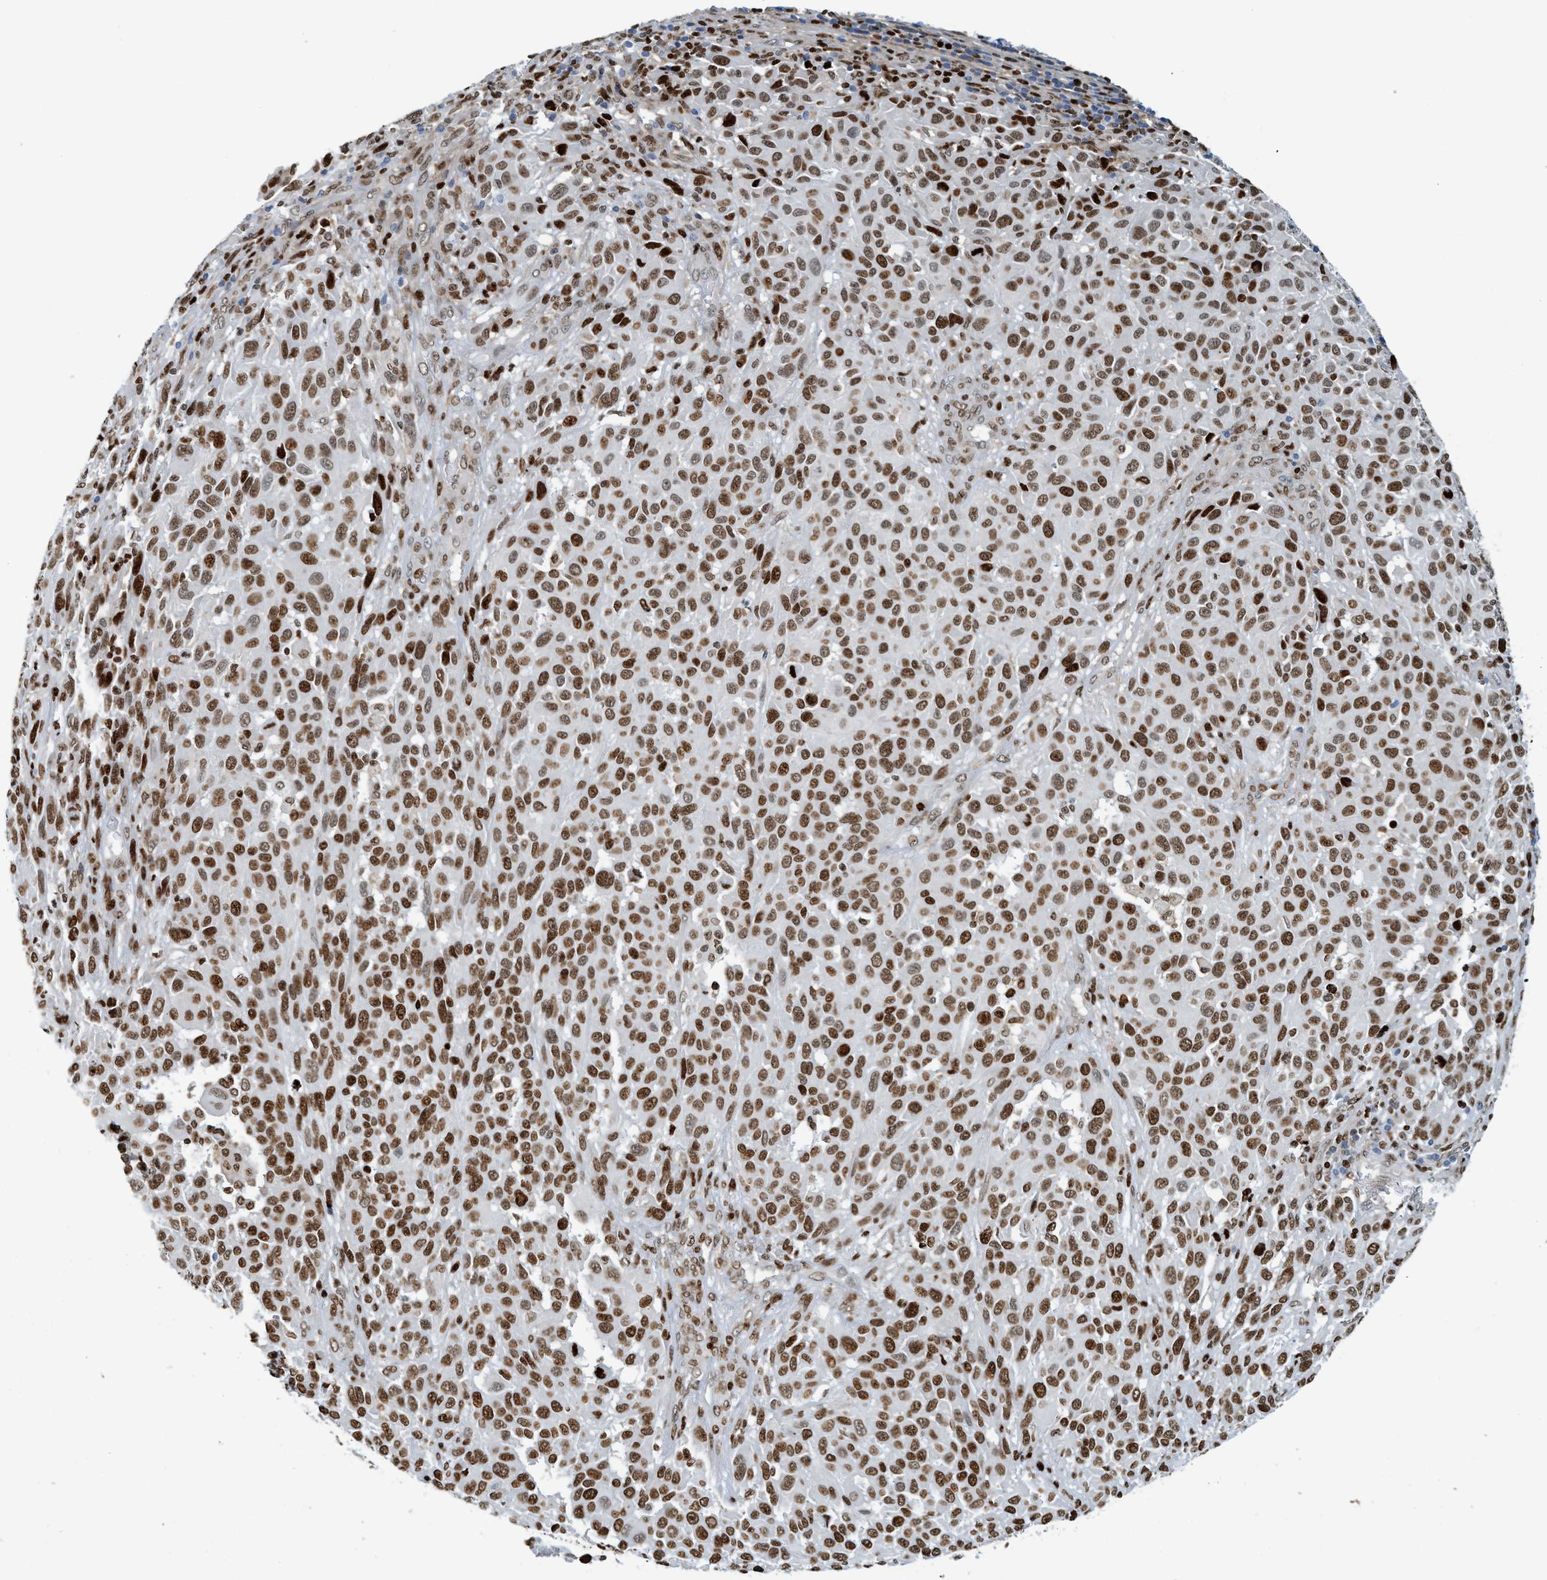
{"staining": {"intensity": "moderate", "quantity": ">75%", "location": "nuclear"}, "tissue": "melanoma", "cell_type": "Tumor cells", "image_type": "cancer", "snomed": [{"axis": "morphology", "description": "Malignant melanoma, Metastatic site"}, {"axis": "topography", "description": "Lymph node"}], "caption": "High-magnification brightfield microscopy of melanoma stained with DAB (3,3'-diaminobenzidine) (brown) and counterstained with hematoxylin (blue). tumor cells exhibit moderate nuclear staining is seen in approximately>75% of cells. Immunohistochemistry stains the protein in brown and the nuclei are stained blue.", "gene": "SH3D19", "patient": {"sex": "male", "age": 61}}